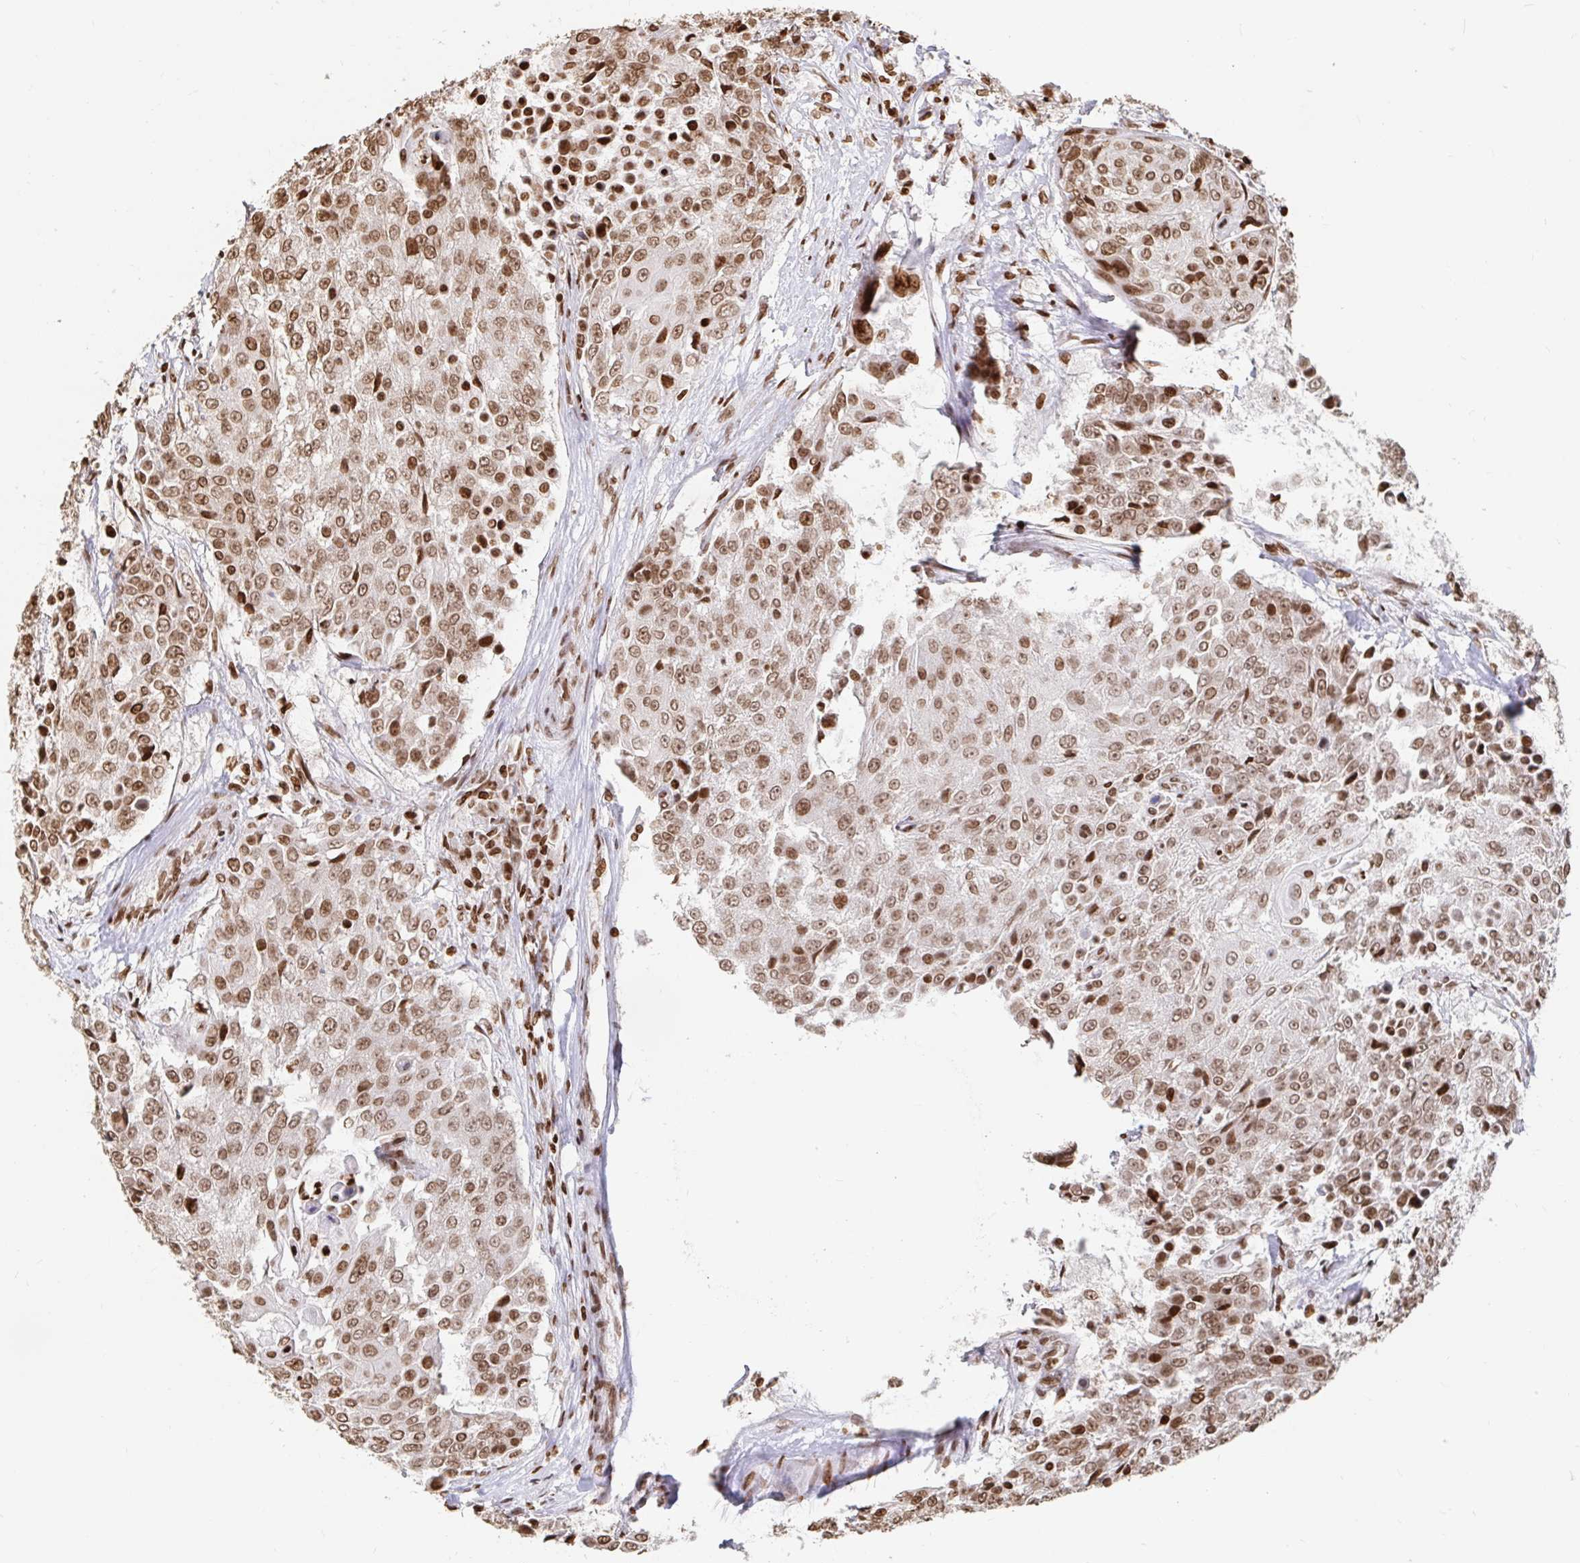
{"staining": {"intensity": "moderate", "quantity": ">75%", "location": "nuclear"}, "tissue": "urothelial cancer", "cell_type": "Tumor cells", "image_type": "cancer", "snomed": [{"axis": "morphology", "description": "Urothelial carcinoma, High grade"}, {"axis": "topography", "description": "Urinary bladder"}], "caption": "Protein analysis of urothelial cancer tissue exhibits moderate nuclear expression in approximately >75% of tumor cells.", "gene": "H2BC5", "patient": {"sex": "female", "age": 63}}